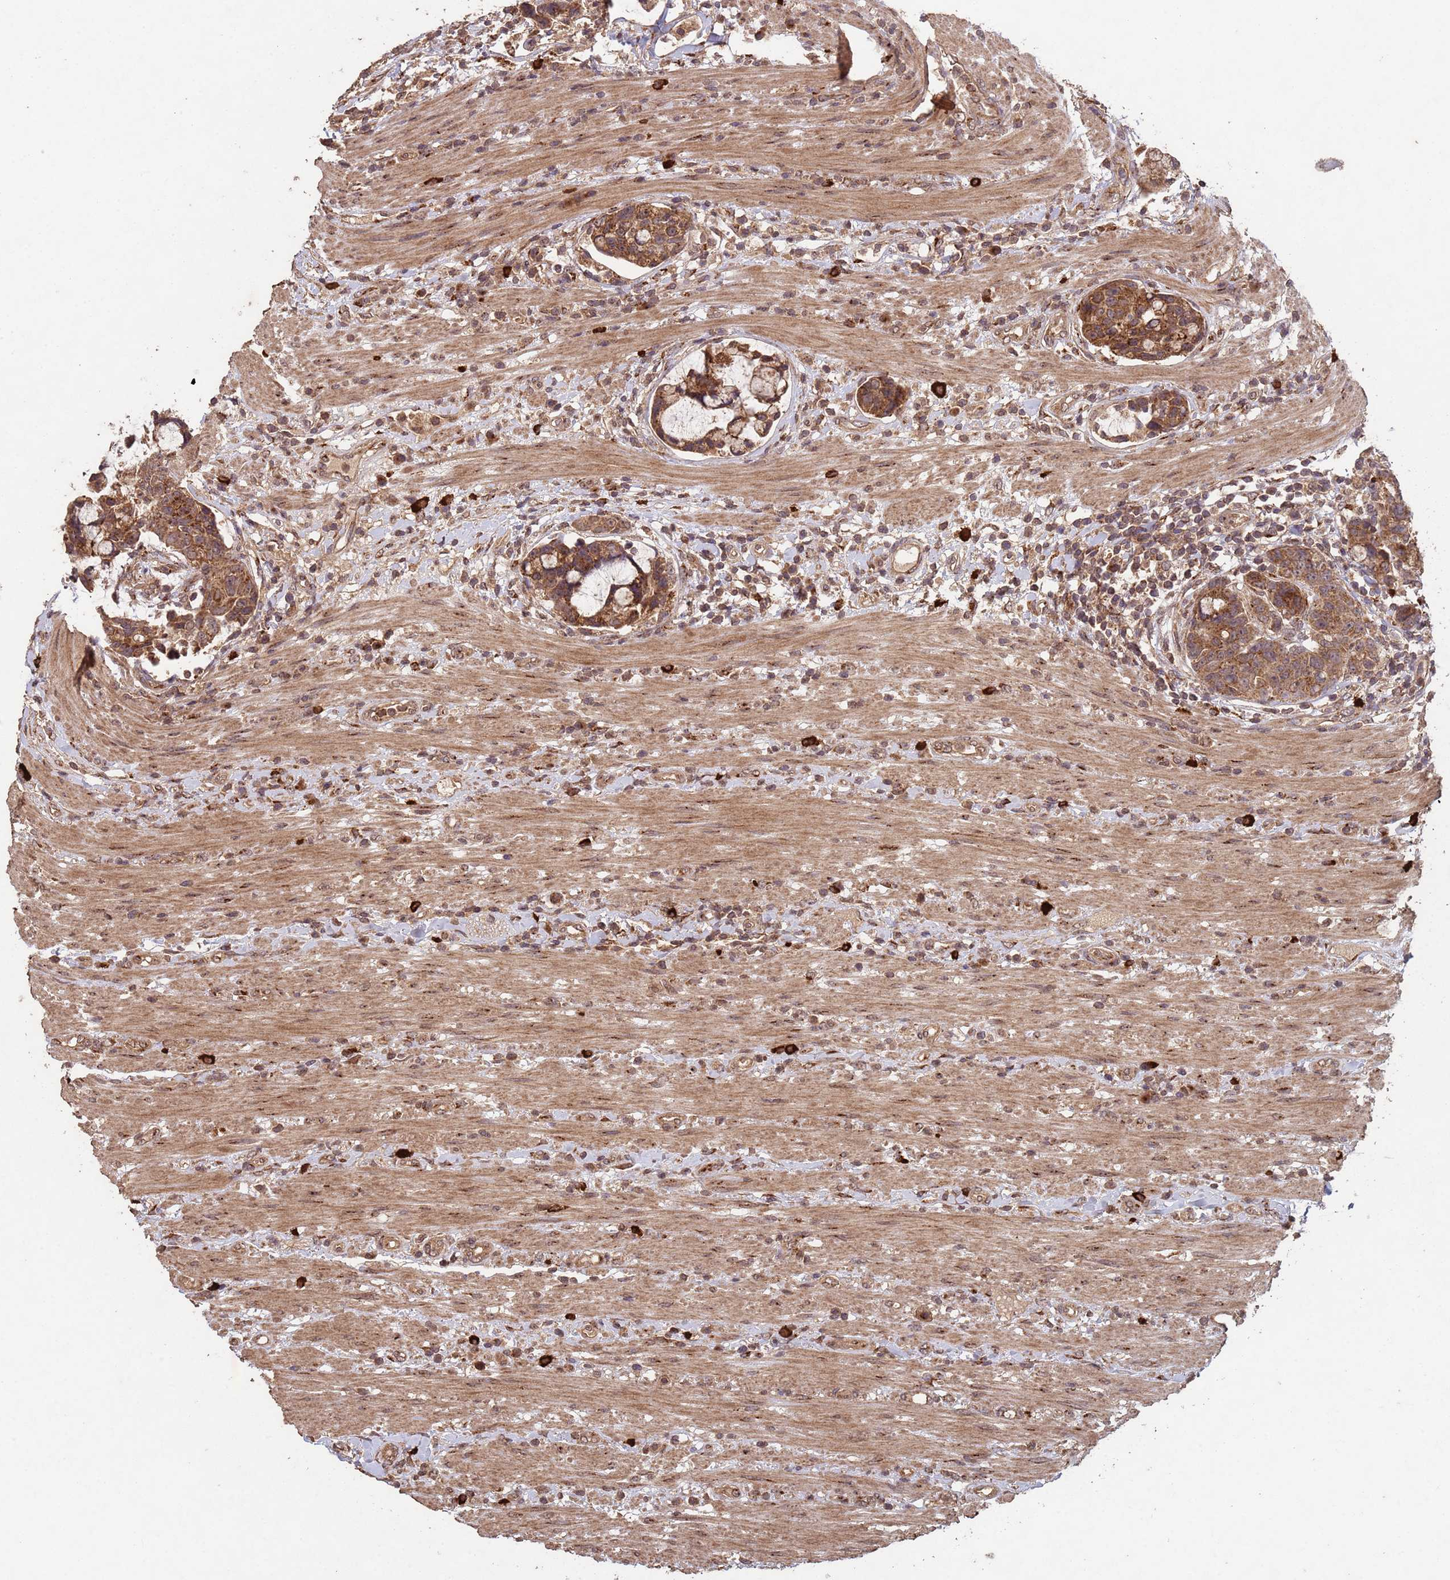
{"staining": {"intensity": "strong", "quantity": ">75%", "location": "cytoplasmic/membranous"}, "tissue": "colorectal cancer", "cell_type": "Tumor cells", "image_type": "cancer", "snomed": [{"axis": "morphology", "description": "Adenocarcinoma, NOS"}, {"axis": "topography", "description": "Colon"}], "caption": "Approximately >75% of tumor cells in colorectal cancer demonstrate strong cytoplasmic/membranous protein positivity as visualized by brown immunohistochemical staining.", "gene": "FASTKD1", "patient": {"sex": "female", "age": 82}}